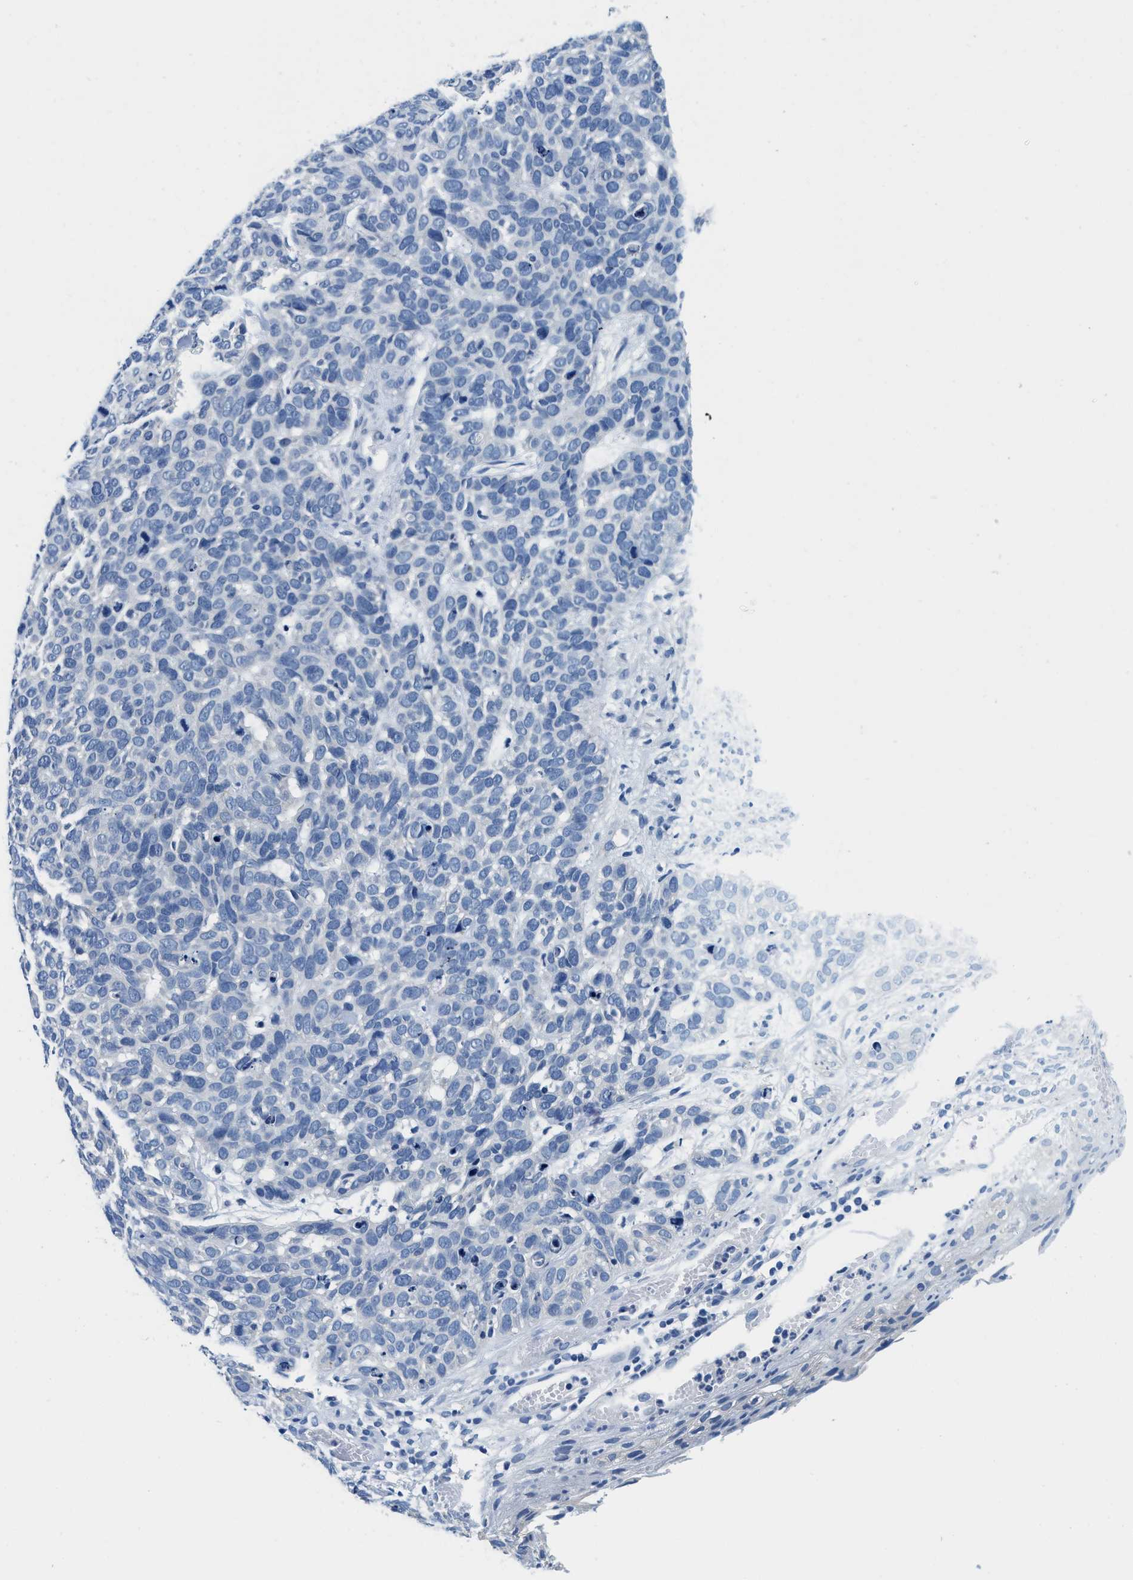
{"staining": {"intensity": "negative", "quantity": "none", "location": "none"}, "tissue": "skin cancer", "cell_type": "Tumor cells", "image_type": "cancer", "snomed": [{"axis": "morphology", "description": "Basal cell carcinoma"}, {"axis": "topography", "description": "Skin"}], "caption": "The immunohistochemistry histopathology image has no significant expression in tumor cells of skin cancer tissue. The staining is performed using DAB brown chromogen with nuclei counter-stained in using hematoxylin.", "gene": "GSTM3", "patient": {"sex": "male", "age": 87}}